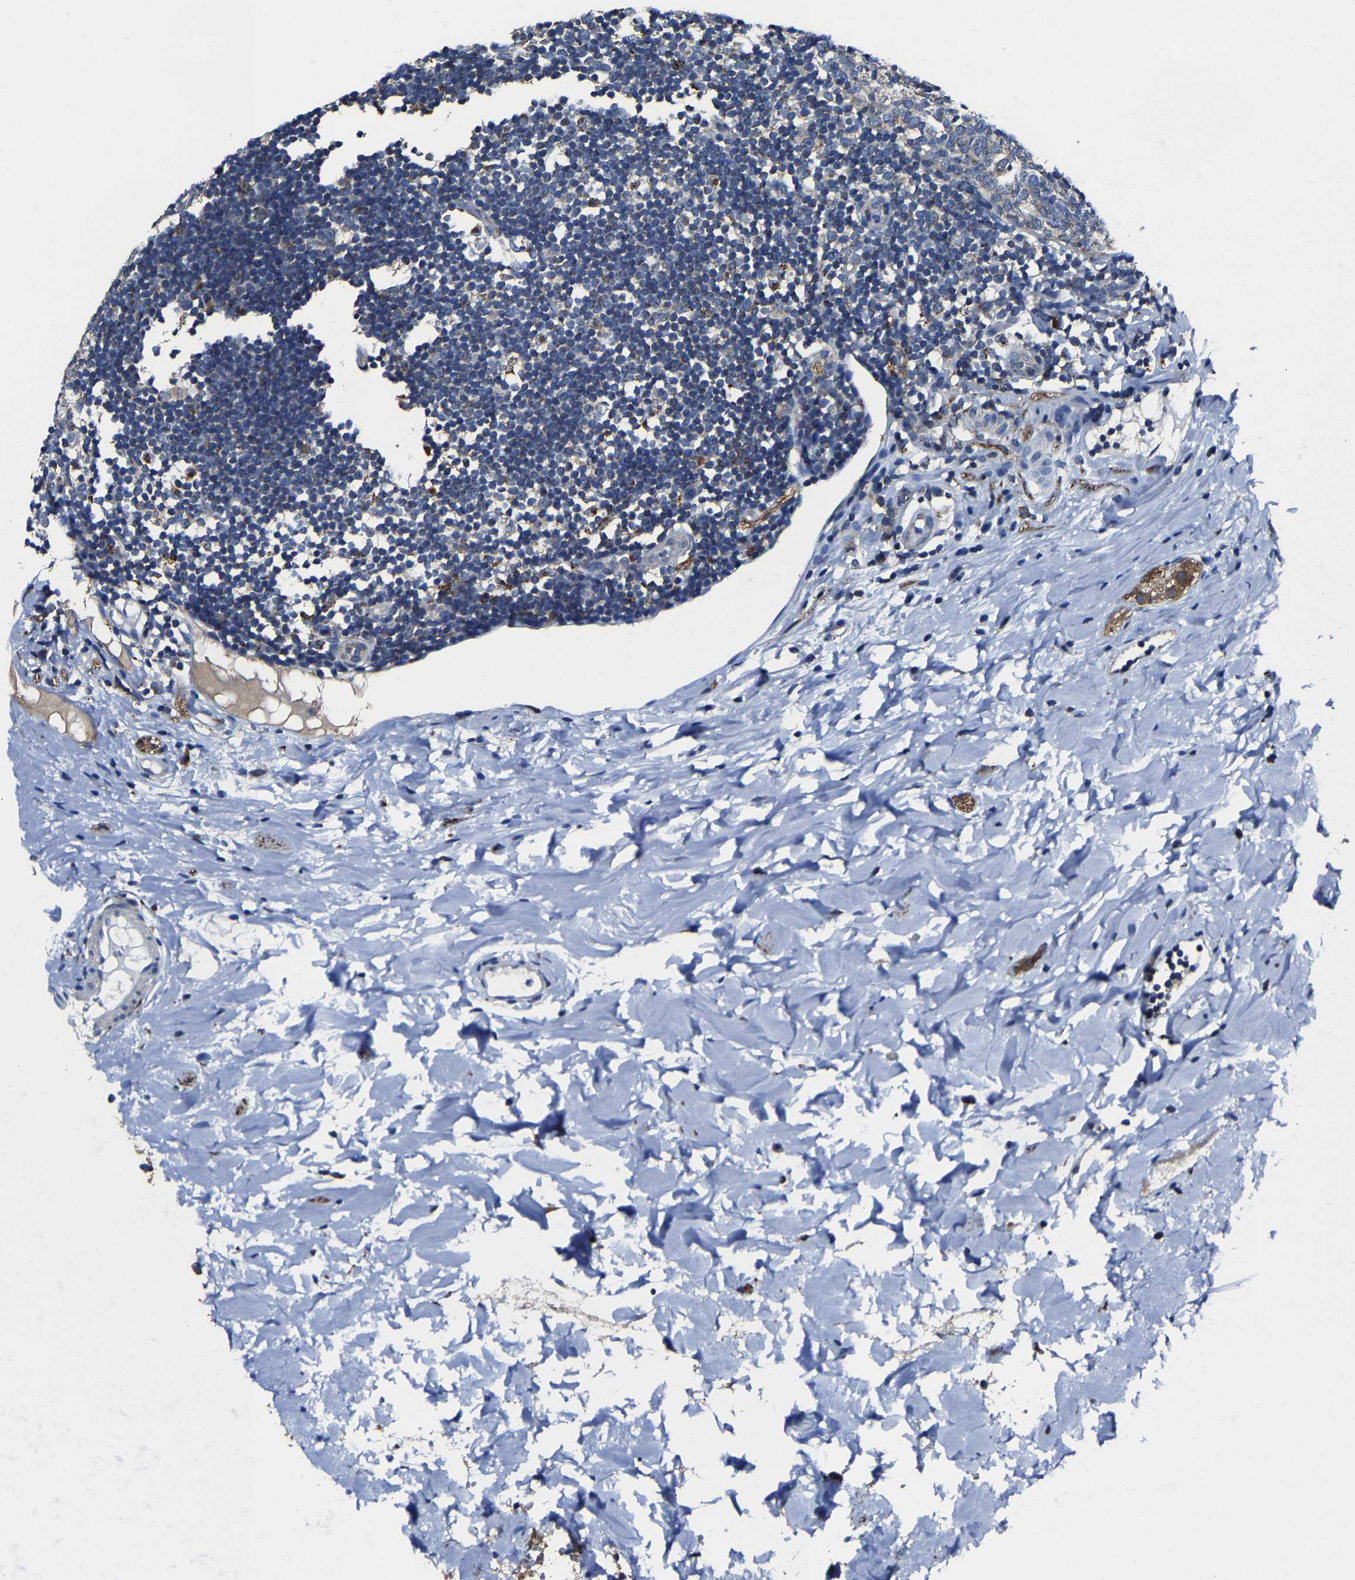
{"staining": {"intensity": "moderate", "quantity": "25%-75%", "location": "cytoplasmic/membranous"}, "tissue": "appendix", "cell_type": "Glandular cells", "image_type": "normal", "snomed": [{"axis": "morphology", "description": "Normal tissue, NOS"}, {"axis": "topography", "description": "Appendix"}], "caption": "Immunohistochemistry (IHC) of normal appendix shows medium levels of moderate cytoplasmic/membranous expression in approximately 25%-75% of glandular cells.", "gene": "AGK", "patient": {"sex": "female", "age": 20}}